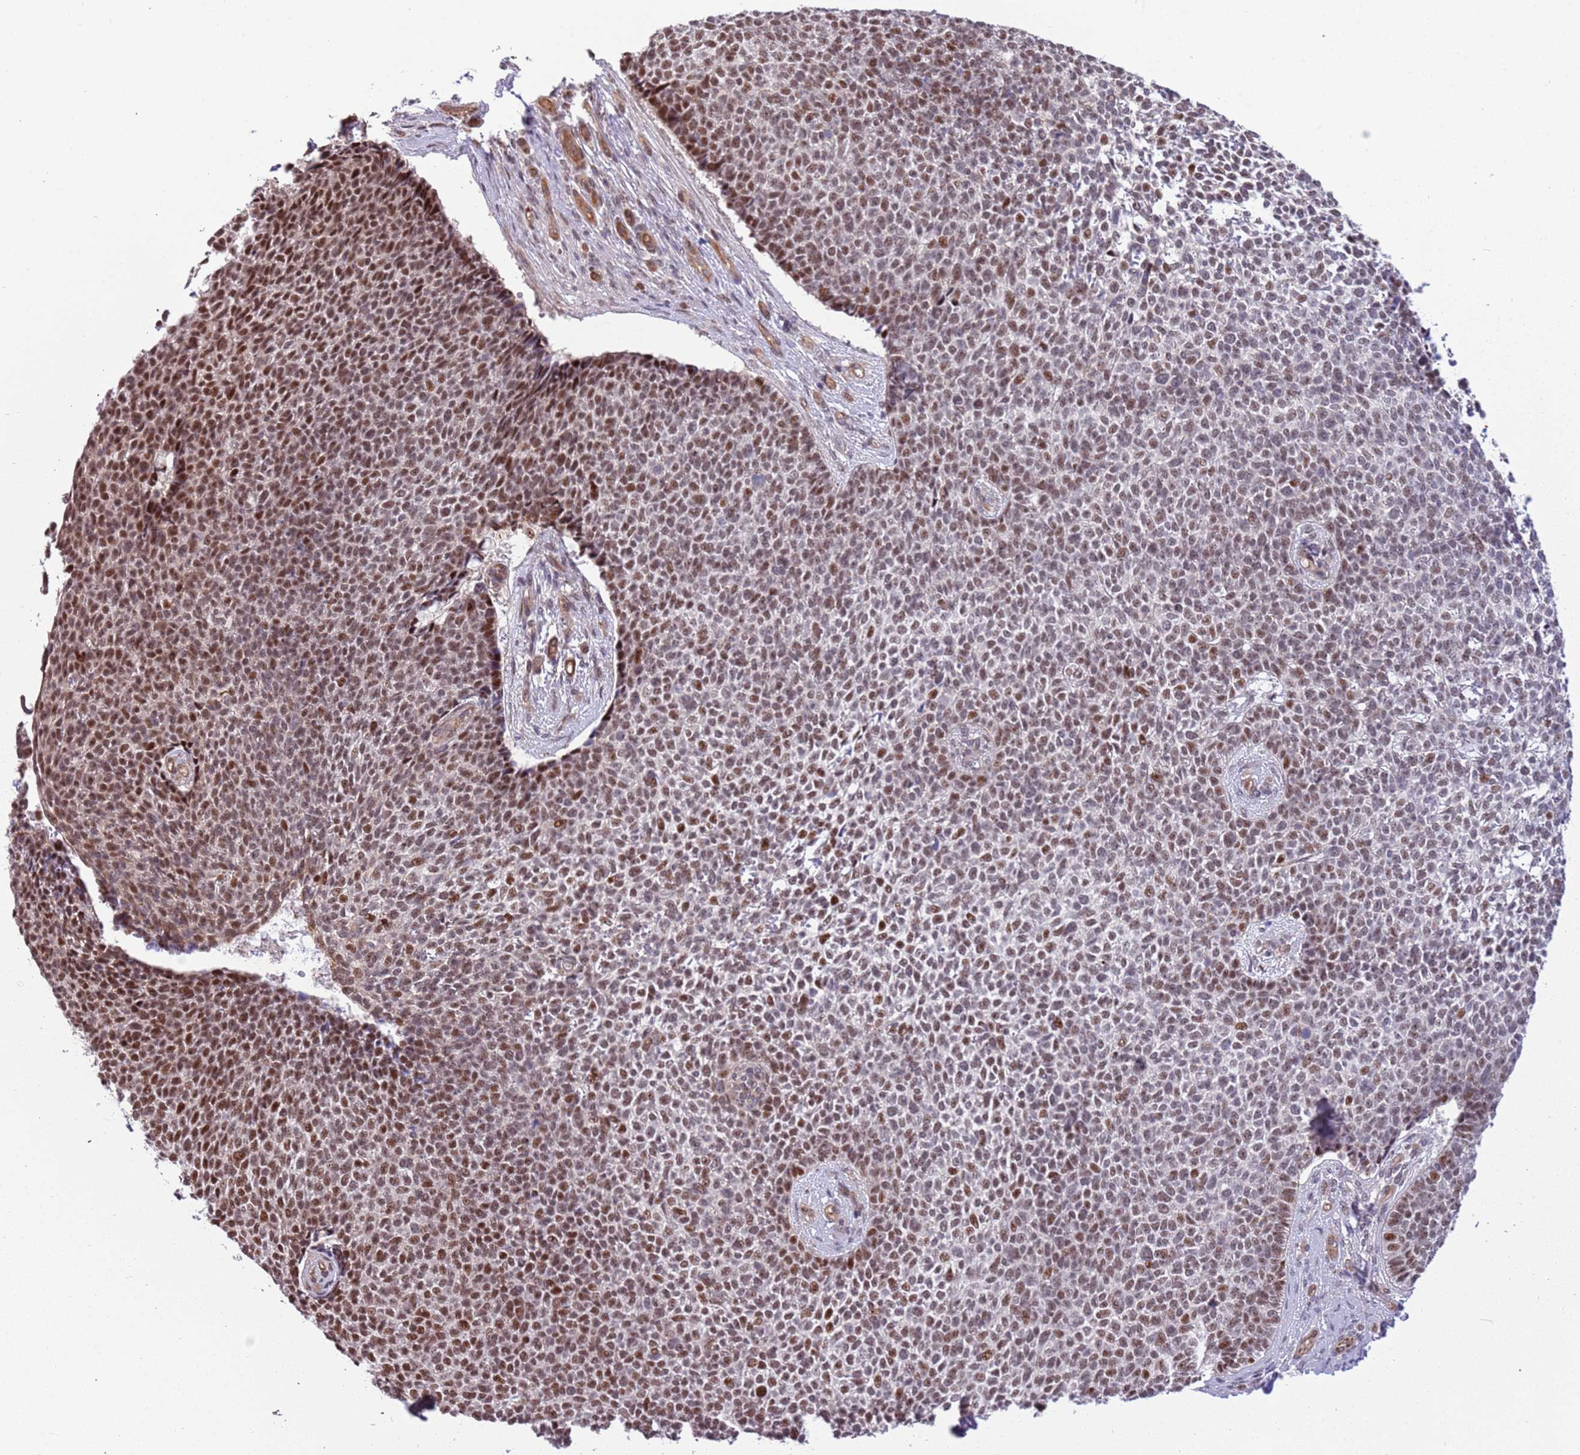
{"staining": {"intensity": "moderate", "quantity": ">75%", "location": "nuclear"}, "tissue": "skin cancer", "cell_type": "Tumor cells", "image_type": "cancer", "snomed": [{"axis": "morphology", "description": "Basal cell carcinoma"}, {"axis": "topography", "description": "Skin"}], "caption": "Skin basal cell carcinoma stained with a protein marker reveals moderate staining in tumor cells.", "gene": "LRMDA", "patient": {"sex": "female", "age": 84}}